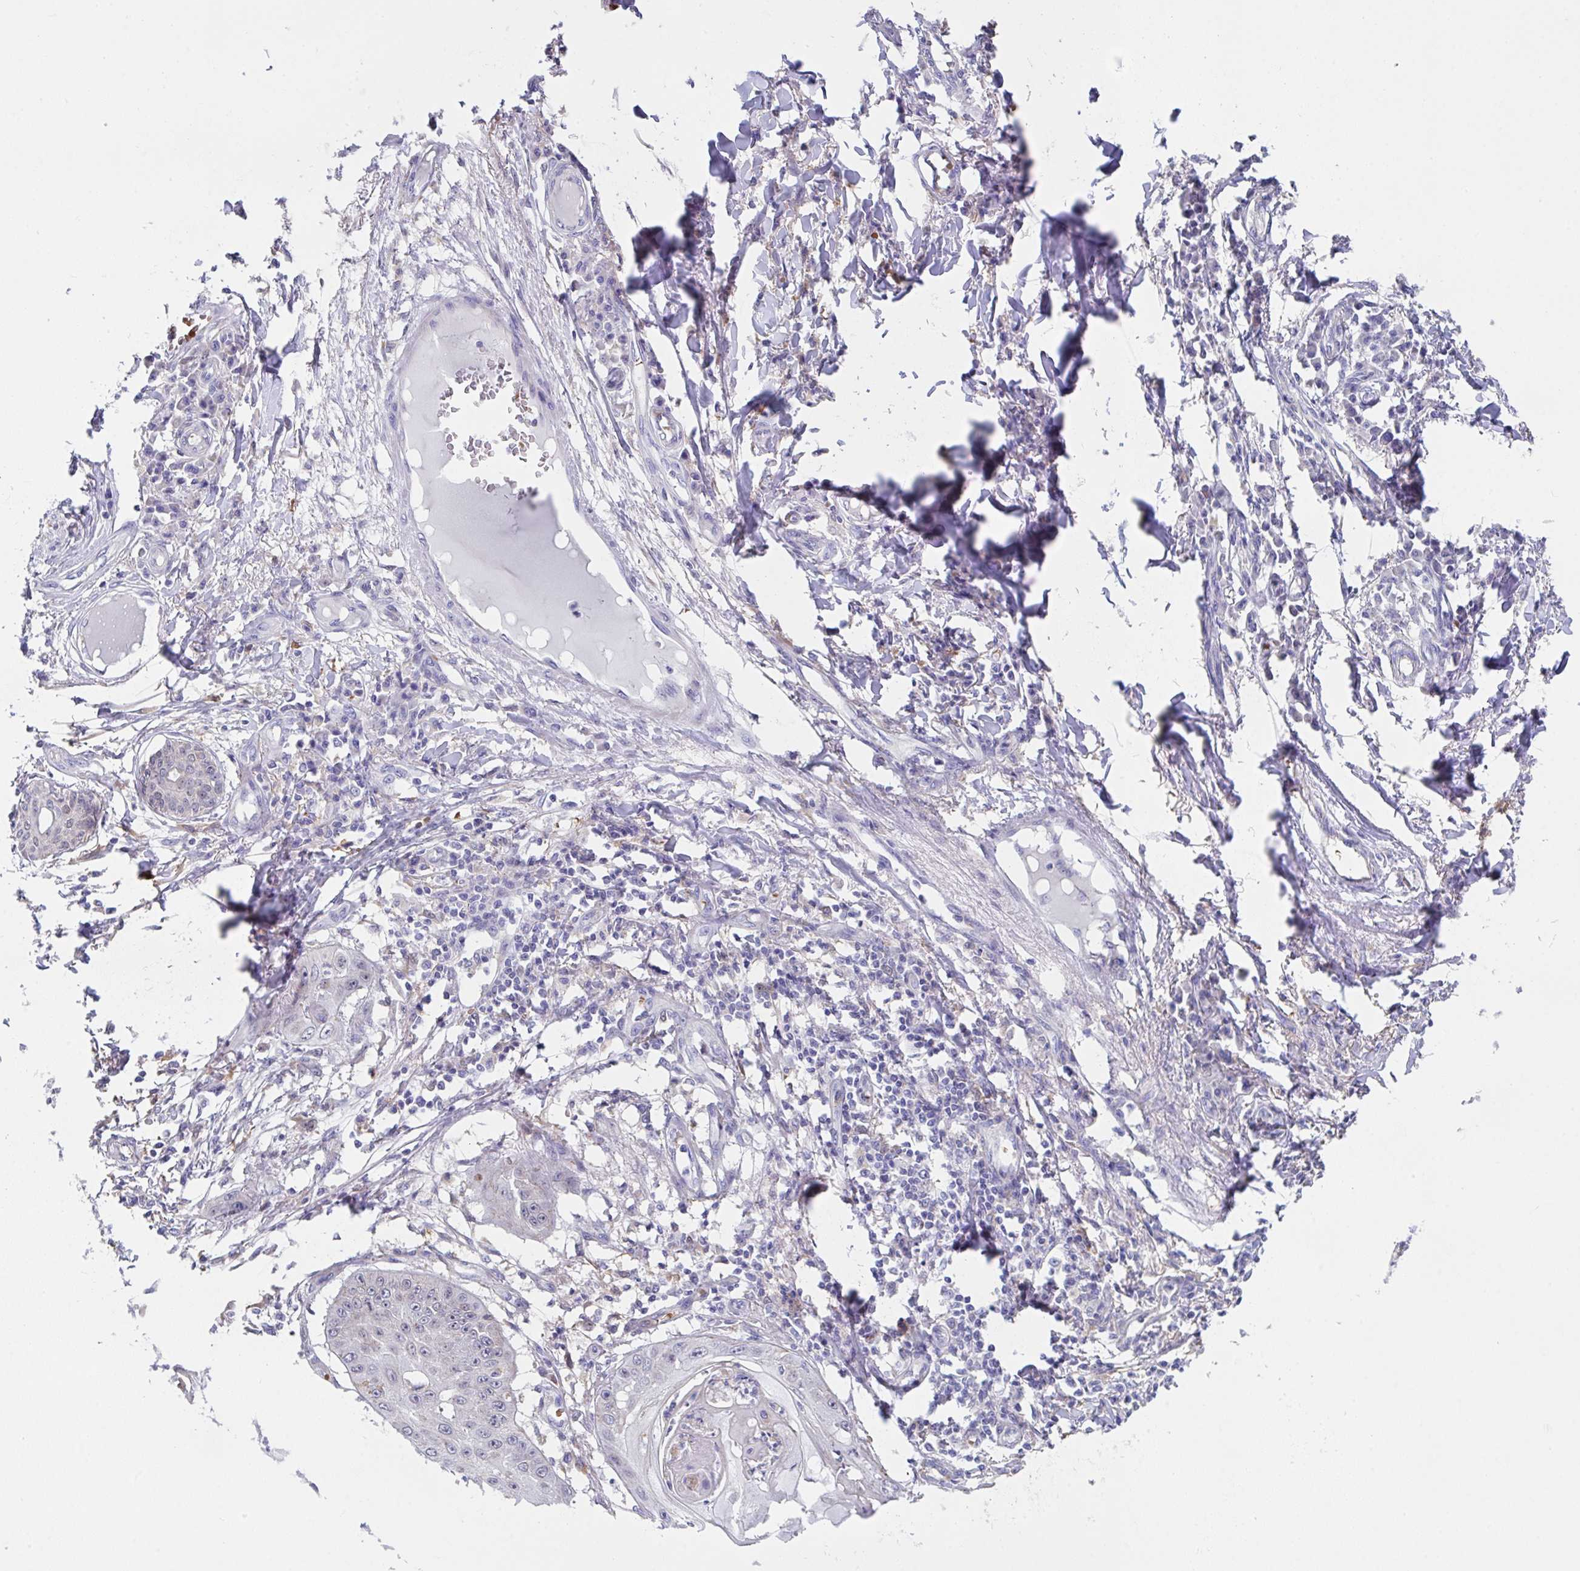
{"staining": {"intensity": "negative", "quantity": "none", "location": "none"}, "tissue": "skin cancer", "cell_type": "Tumor cells", "image_type": "cancer", "snomed": [{"axis": "morphology", "description": "Squamous cell carcinoma, NOS"}, {"axis": "topography", "description": "Skin"}], "caption": "DAB immunohistochemical staining of human skin cancer displays no significant expression in tumor cells. The staining is performed using DAB brown chromogen with nuclei counter-stained in using hematoxylin.", "gene": "TFAP2C", "patient": {"sex": "male", "age": 70}}